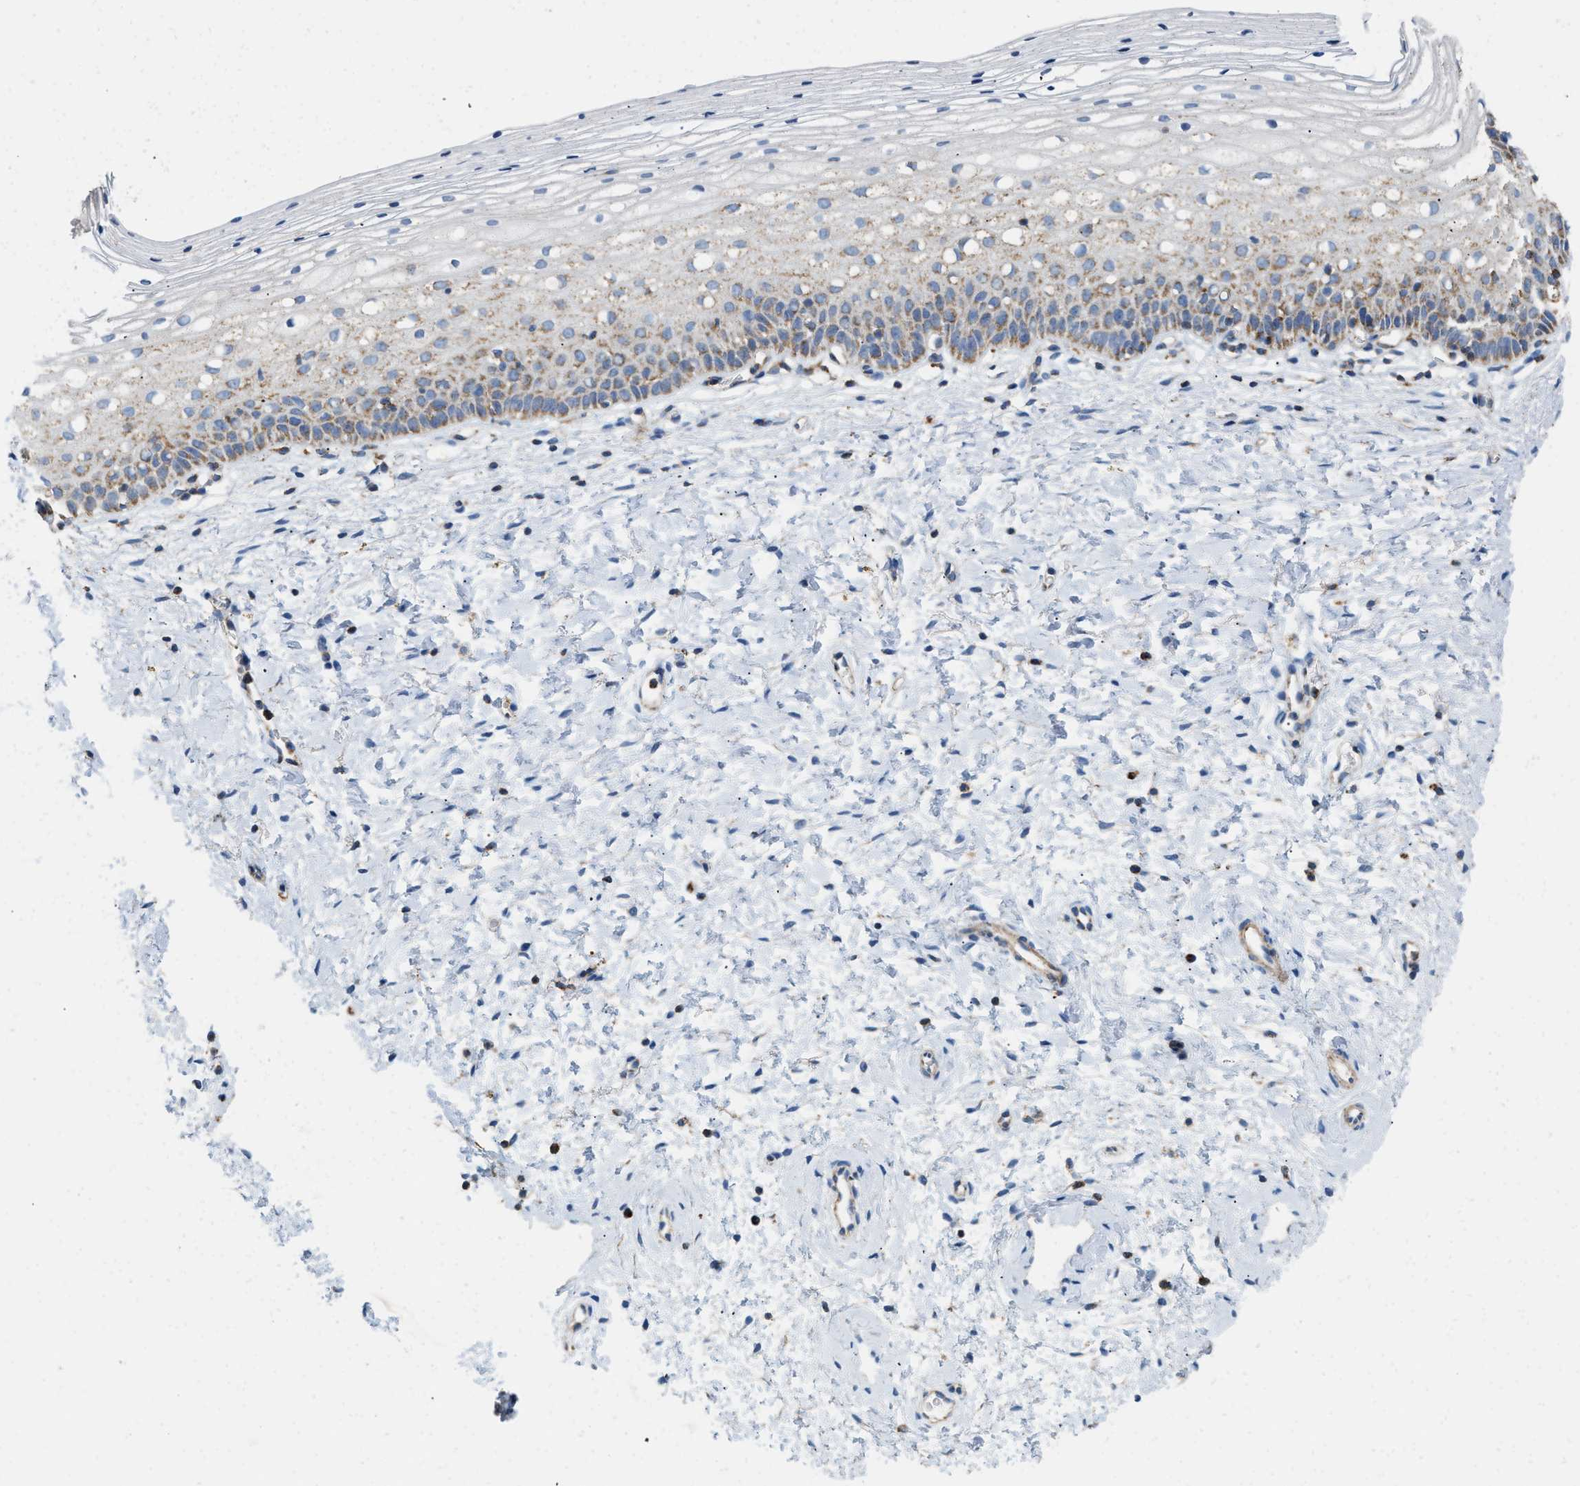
{"staining": {"intensity": "moderate", "quantity": "25%-75%", "location": "cytoplasmic/membranous"}, "tissue": "cervix", "cell_type": "Squamous epithelial cells", "image_type": "normal", "snomed": [{"axis": "morphology", "description": "Normal tissue, NOS"}, {"axis": "topography", "description": "Cervix"}], "caption": "Normal cervix shows moderate cytoplasmic/membranous staining in about 25%-75% of squamous epithelial cells, visualized by immunohistochemistry.", "gene": "GRB10", "patient": {"sex": "female", "age": 72}}